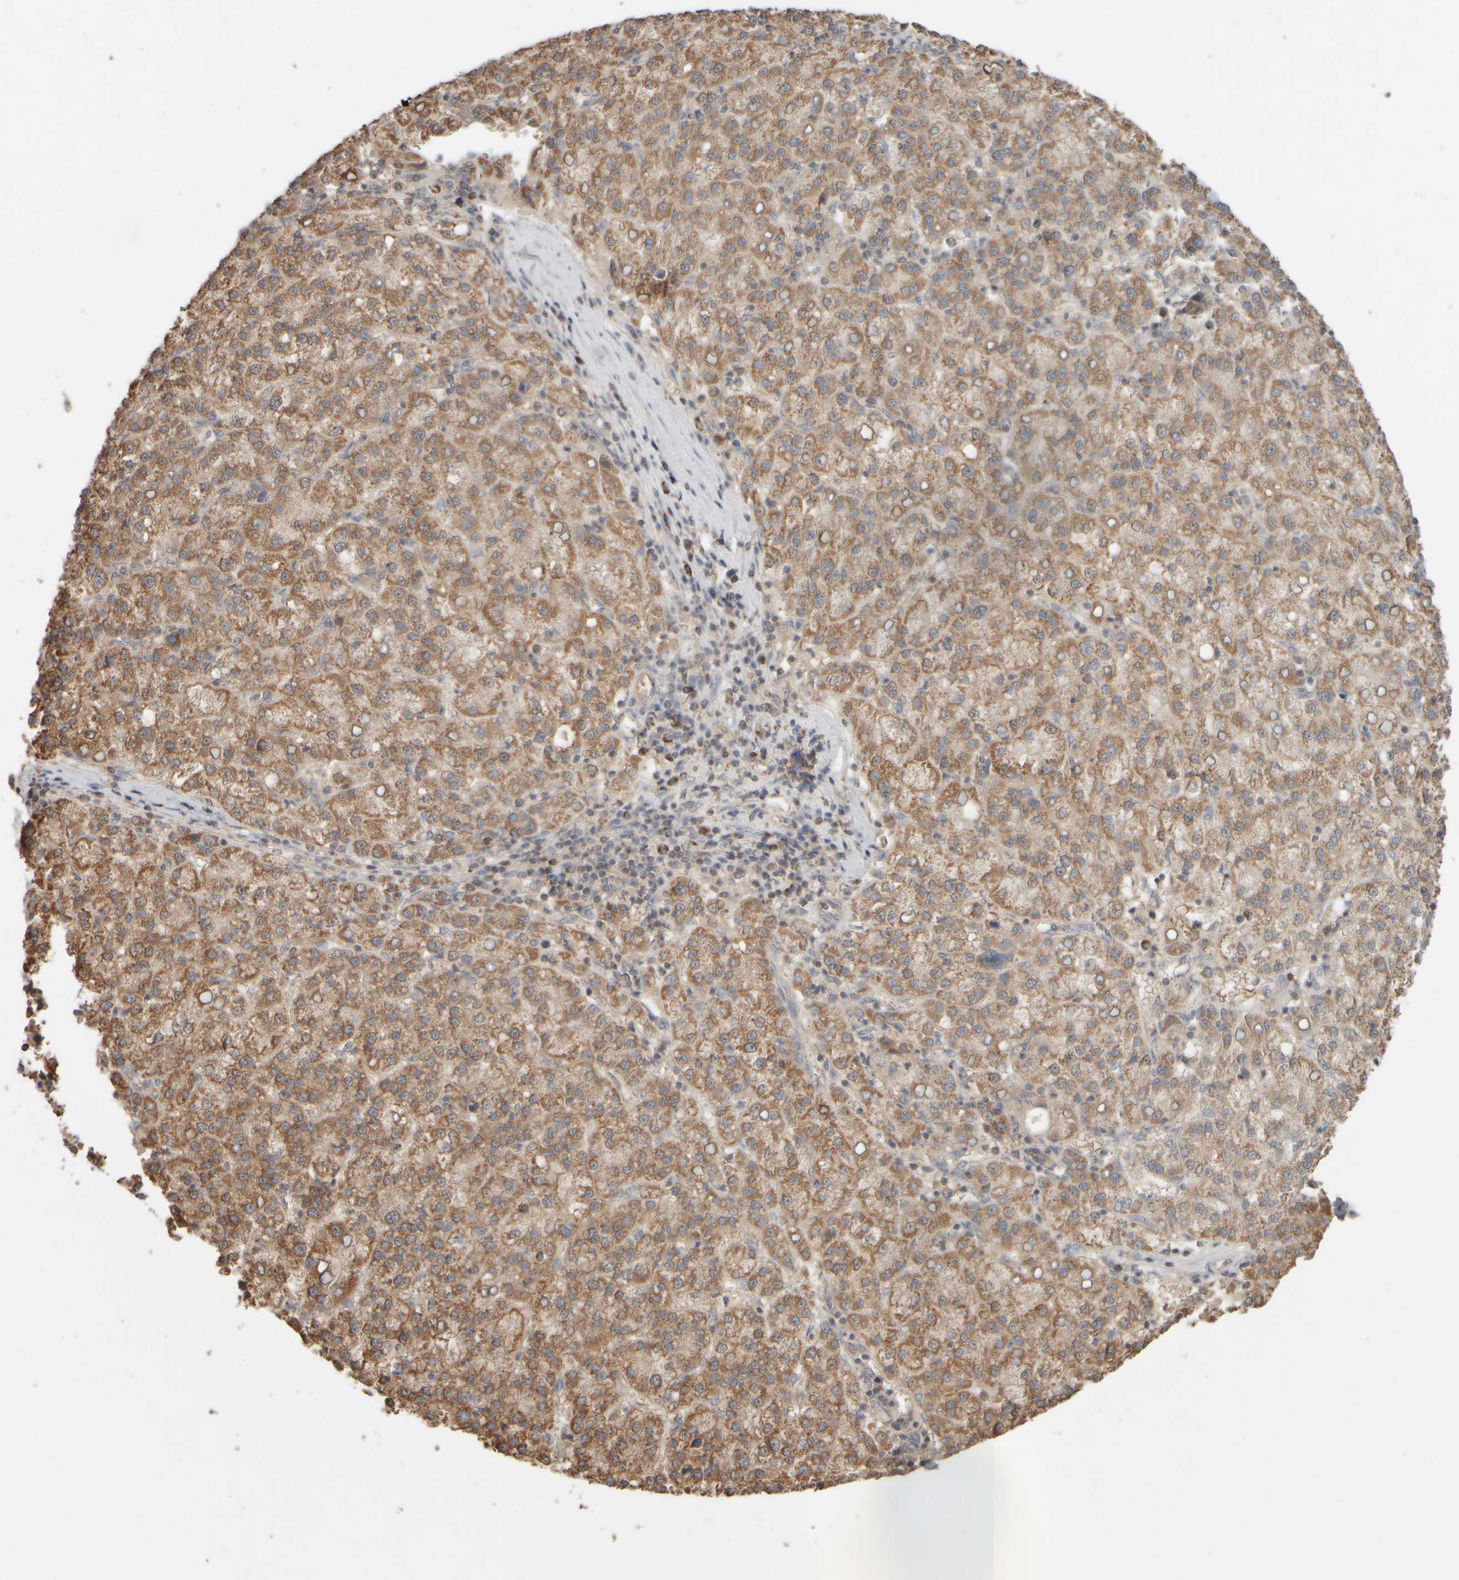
{"staining": {"intensity": "moderate", "quantity": ">75%", "location": "cytoplasmic/membranous"}, "tissue": "liver cancer", "cell_type": "Tumor cells", "image_type": "cancer", "snomed": [{"axis": "morphology", "description": "Carcinoma, Hepatocellular, NOS"}, {"axis": "topography", "description": "Liver"}], "caption": "This image shows immunohistochemistry (IHC) staining of human liver hepatocellular carcinoma, with medium moderate cytoplasmic/membranous staining in about >75% of tumor cells.", "gene": "EIF2B3", "patient": {"sex": "female", "age": 58}}